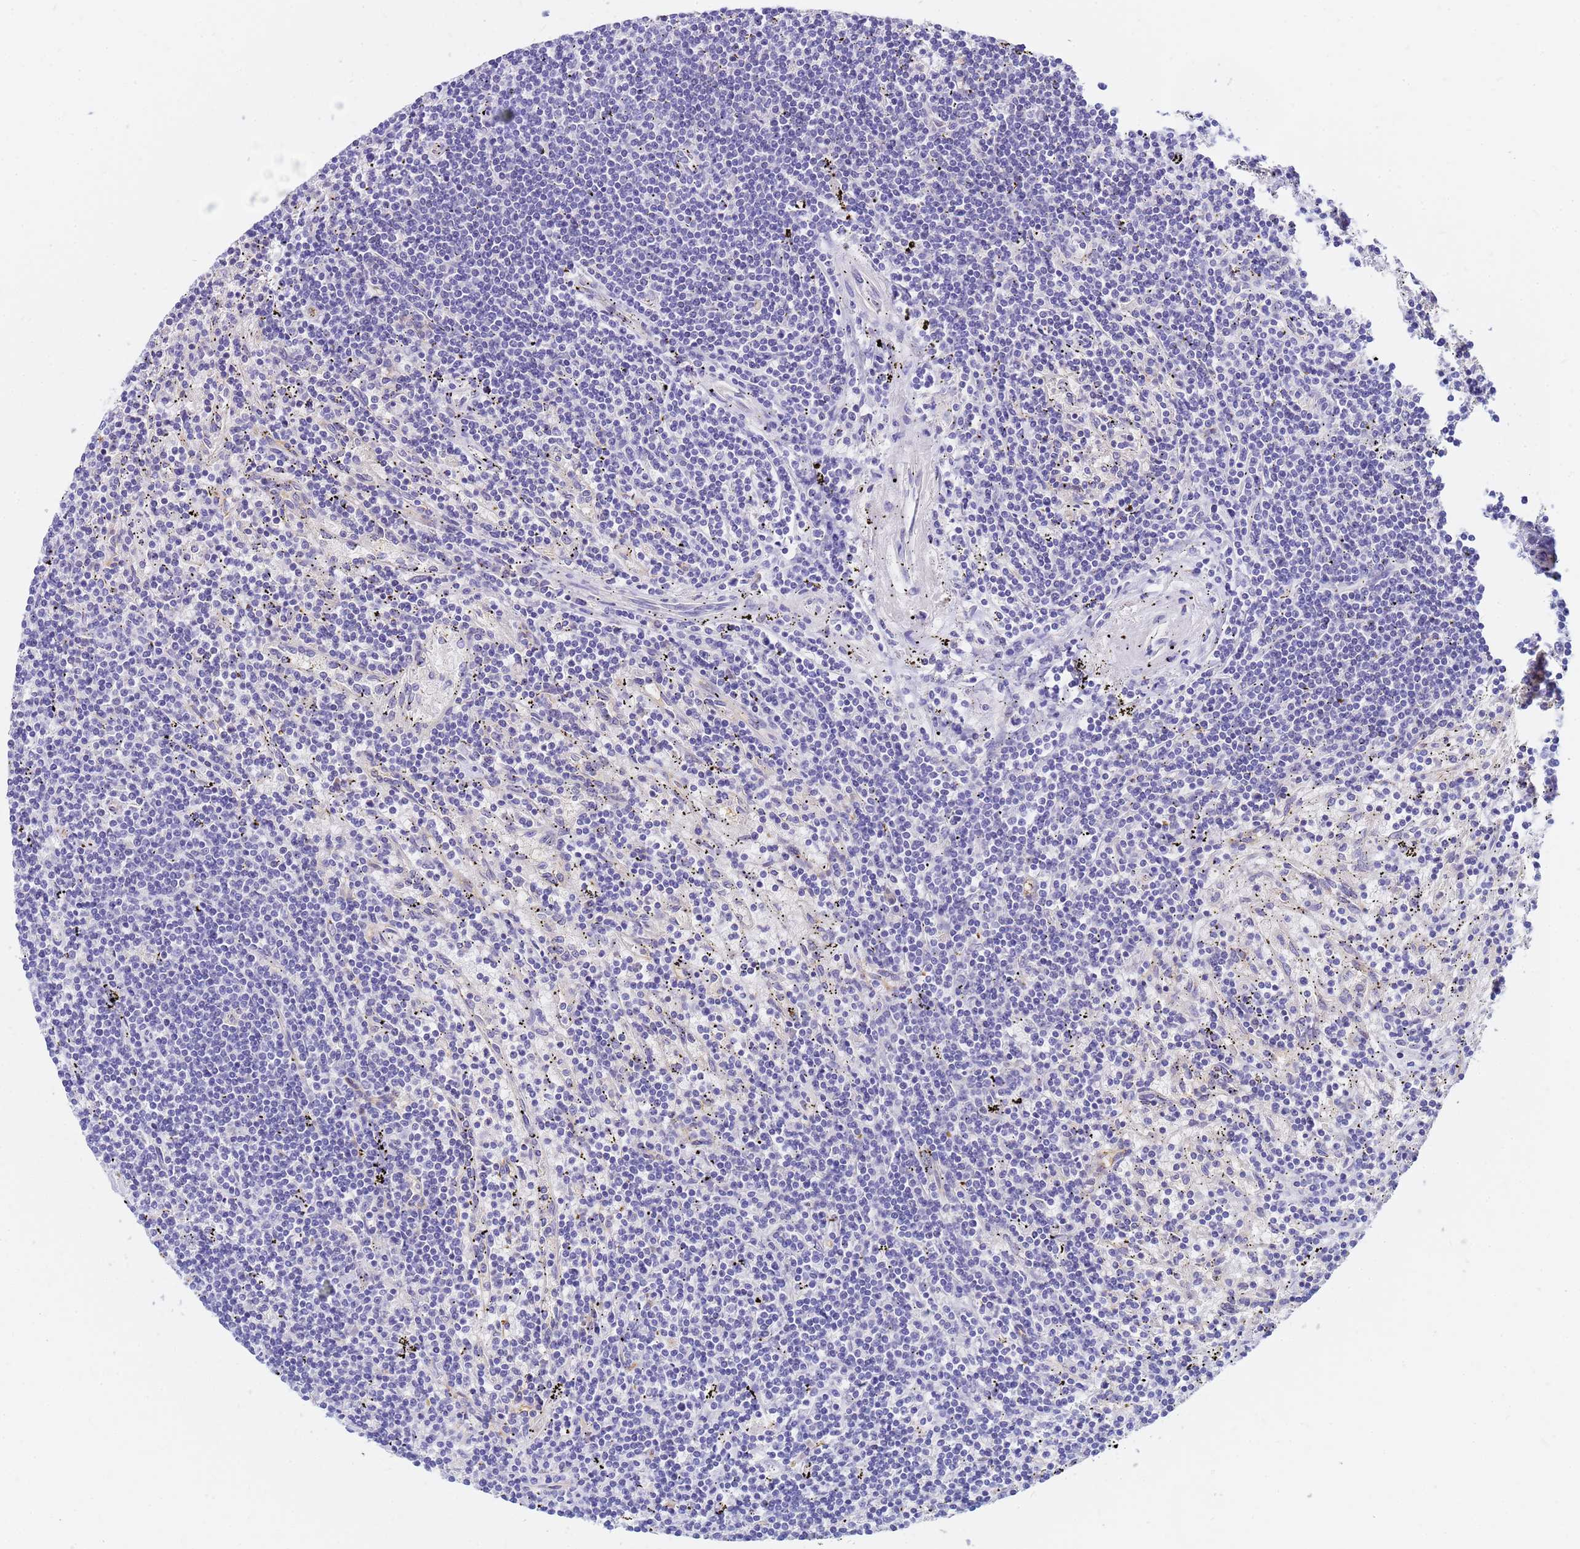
{"staining": {"intensity": "negative", "quantity": "none", "location": "none"}, "tissue": "lymphoma", "cell_type": "Tumor cells", "image_type": "cancer", "snomed": [{"axis": "morphology", "description": "Malignant lymphoma, non-Hodgkin's type, Low grade"}, {"axis": "topography", "description": "Spleen"}], "caption": "A micrograph of human lymphoma is negative for staining in tumor cells. The staining was performed using DAB (3,3'-diaminobenzidine) to visualize the protein expression in brown, while the nuclei were stained in blue with hematoxylin (Magnification: 20x).", "gene": "DPRX", "patient": {"sex": "male", "age": 76}}